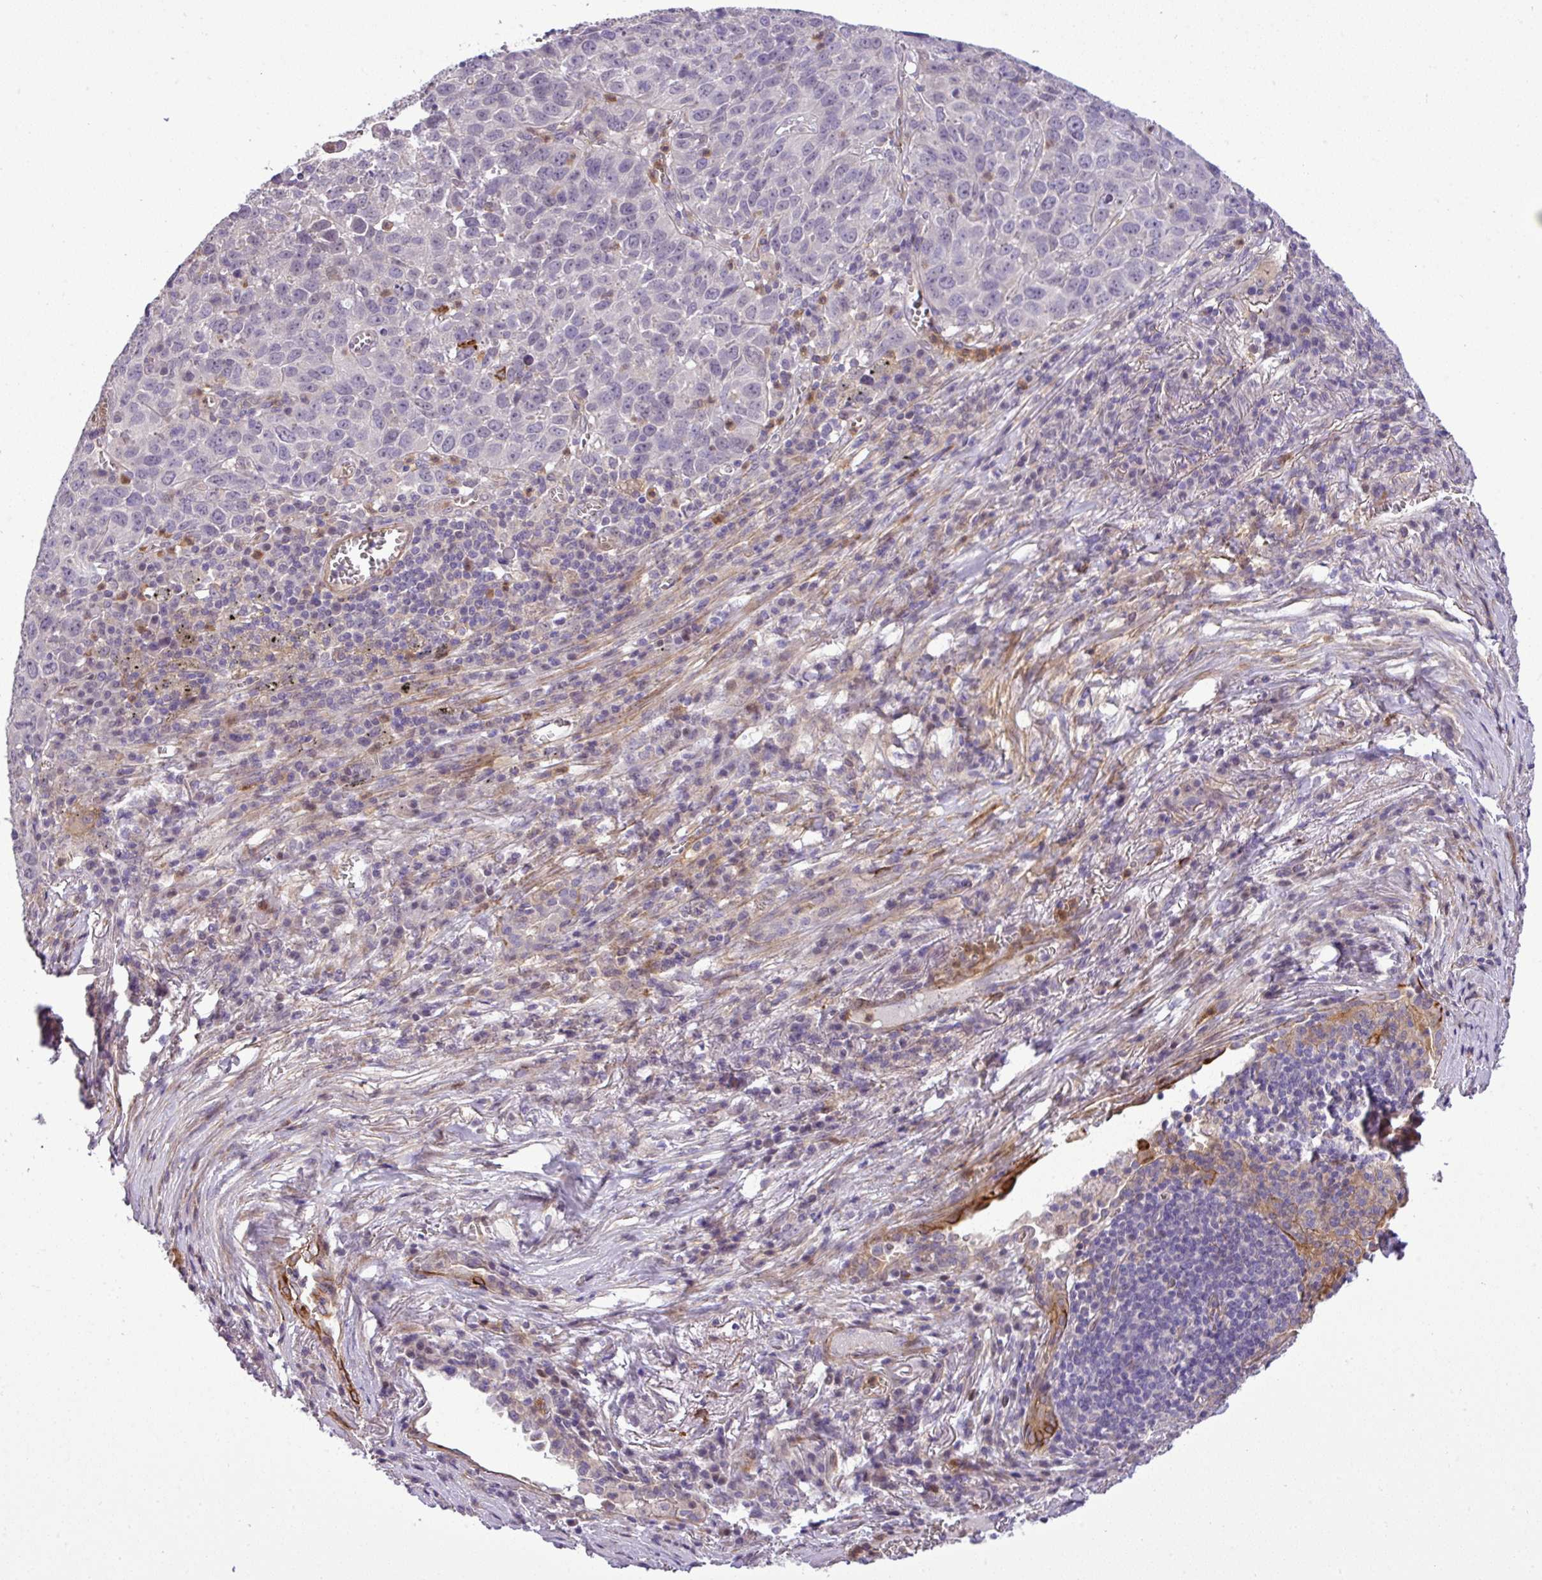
{"staining": {"intensity": "negative", "quantity": "none", "location": "none"}, "tissue": "lung cancer", "cell_type": "Tumor cells", "image_type": "cancer", "snomed": [{"axis": "morphology", "description": "Squamous cell carcinoma, NOS"}, {"axis": "topography", "description": "Lung"}], "caption": "Immunohistochemistry (IHC) photomicrograph of human lung cancer stained for a protein (brown), which exhibits no positivity in tumor cells.", "gene": "NBEAL2", "patient": {"sex": "male", "age": 76}}